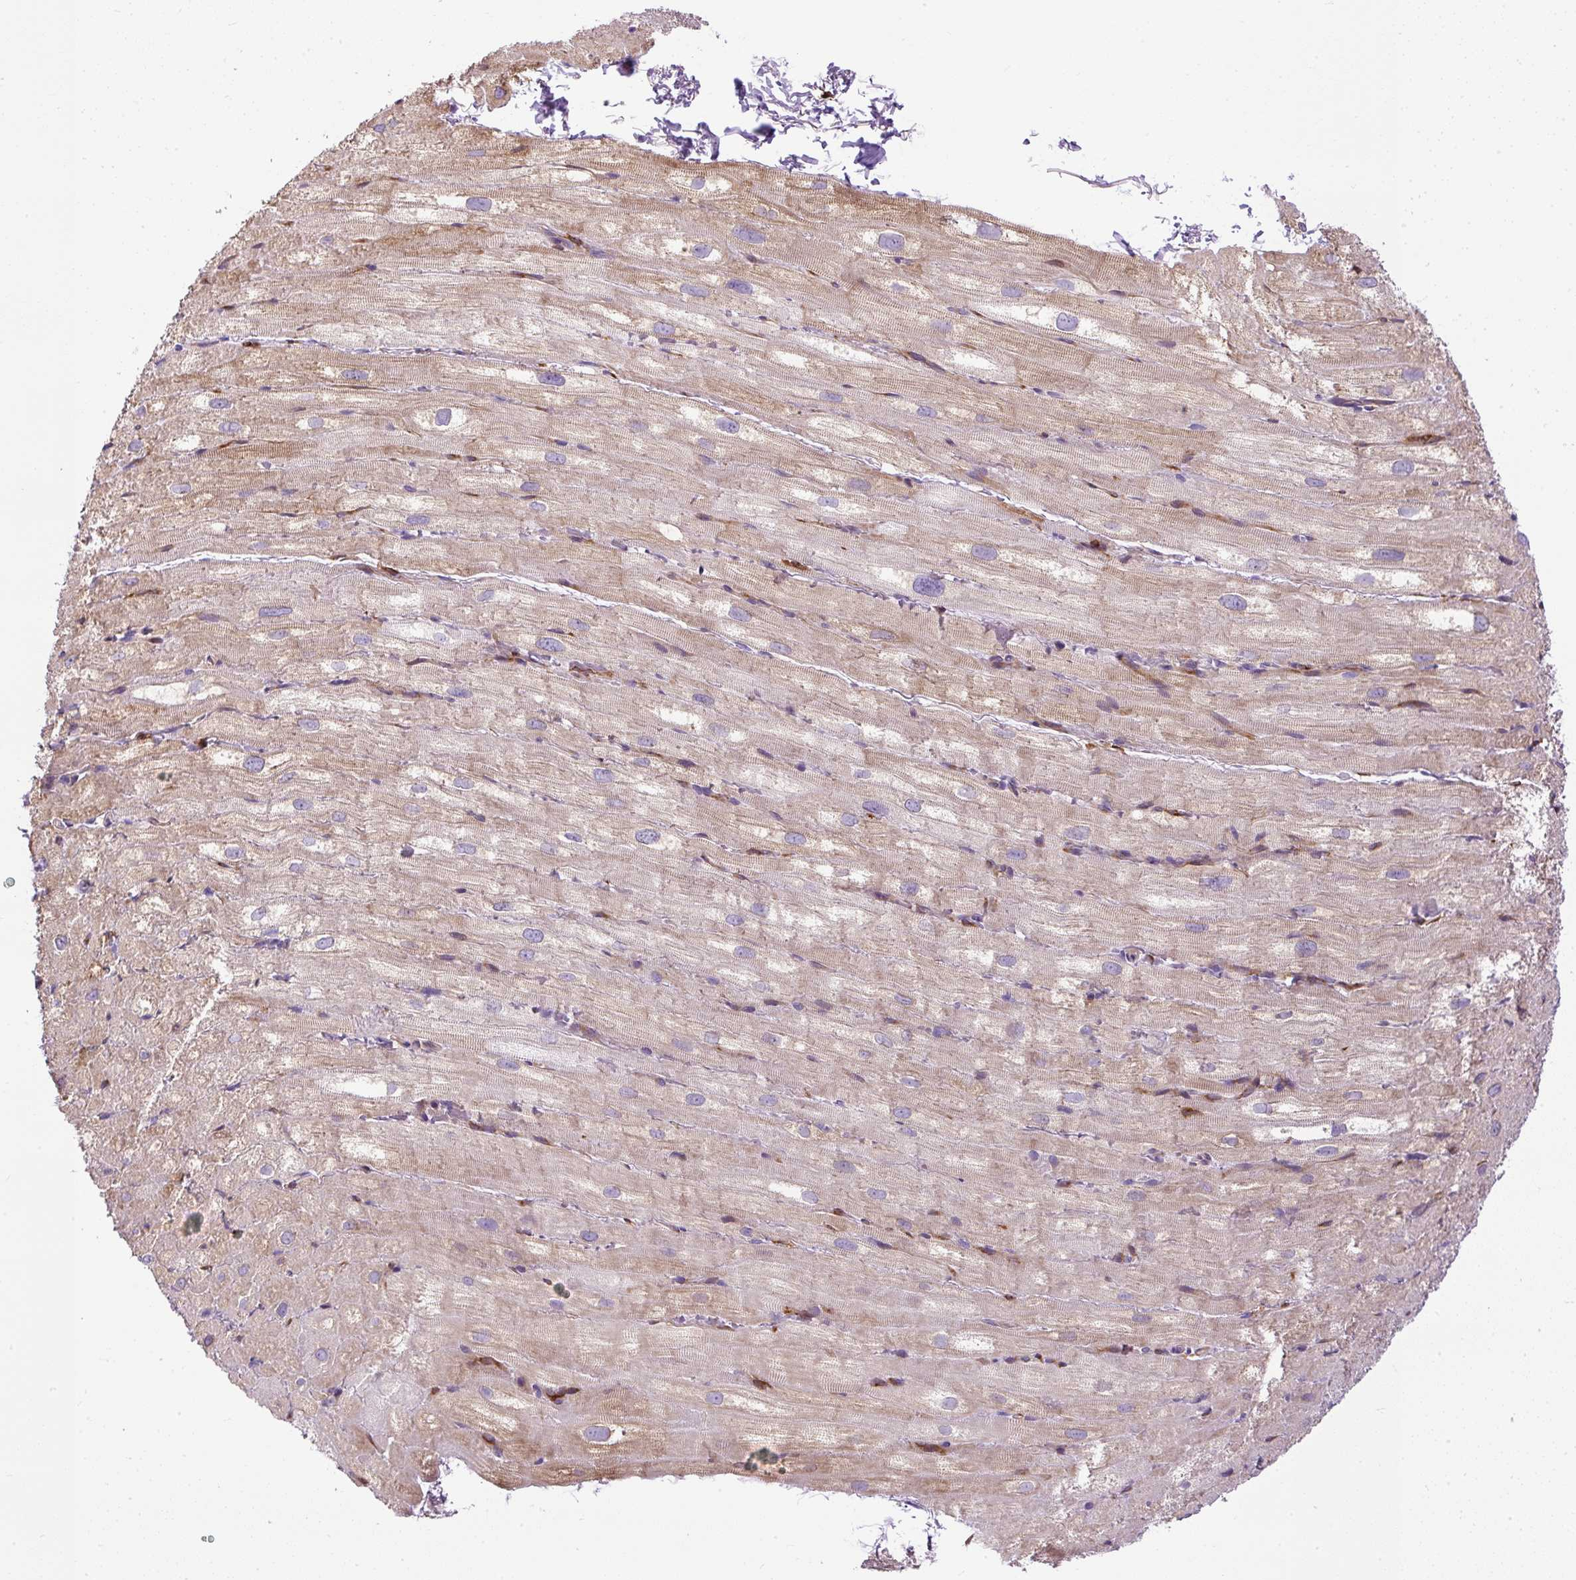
{"staining": {"intensity": "weak", "quantity": "25%-75%", "location": "cytoplasmic/membranous"}, "tissue": "heart muscle", "cell_type": "Cardiomyocytes", "image_type": "normal", "snomed": [{"axis": "morphology", "description": "Normal tissue, NOS"}, {"axis": "topography", "description": "Heart"}], "caption": "A photomicrograph showing weak cytoplasmic/membranous staining in approximately 25%-75% of cardiomyocytes in unremarkable heart muscle, as visualized by brown immunohistochemical staining.", "gene": "MAP1S", "patient": {"sex": "male", "age": 62}}